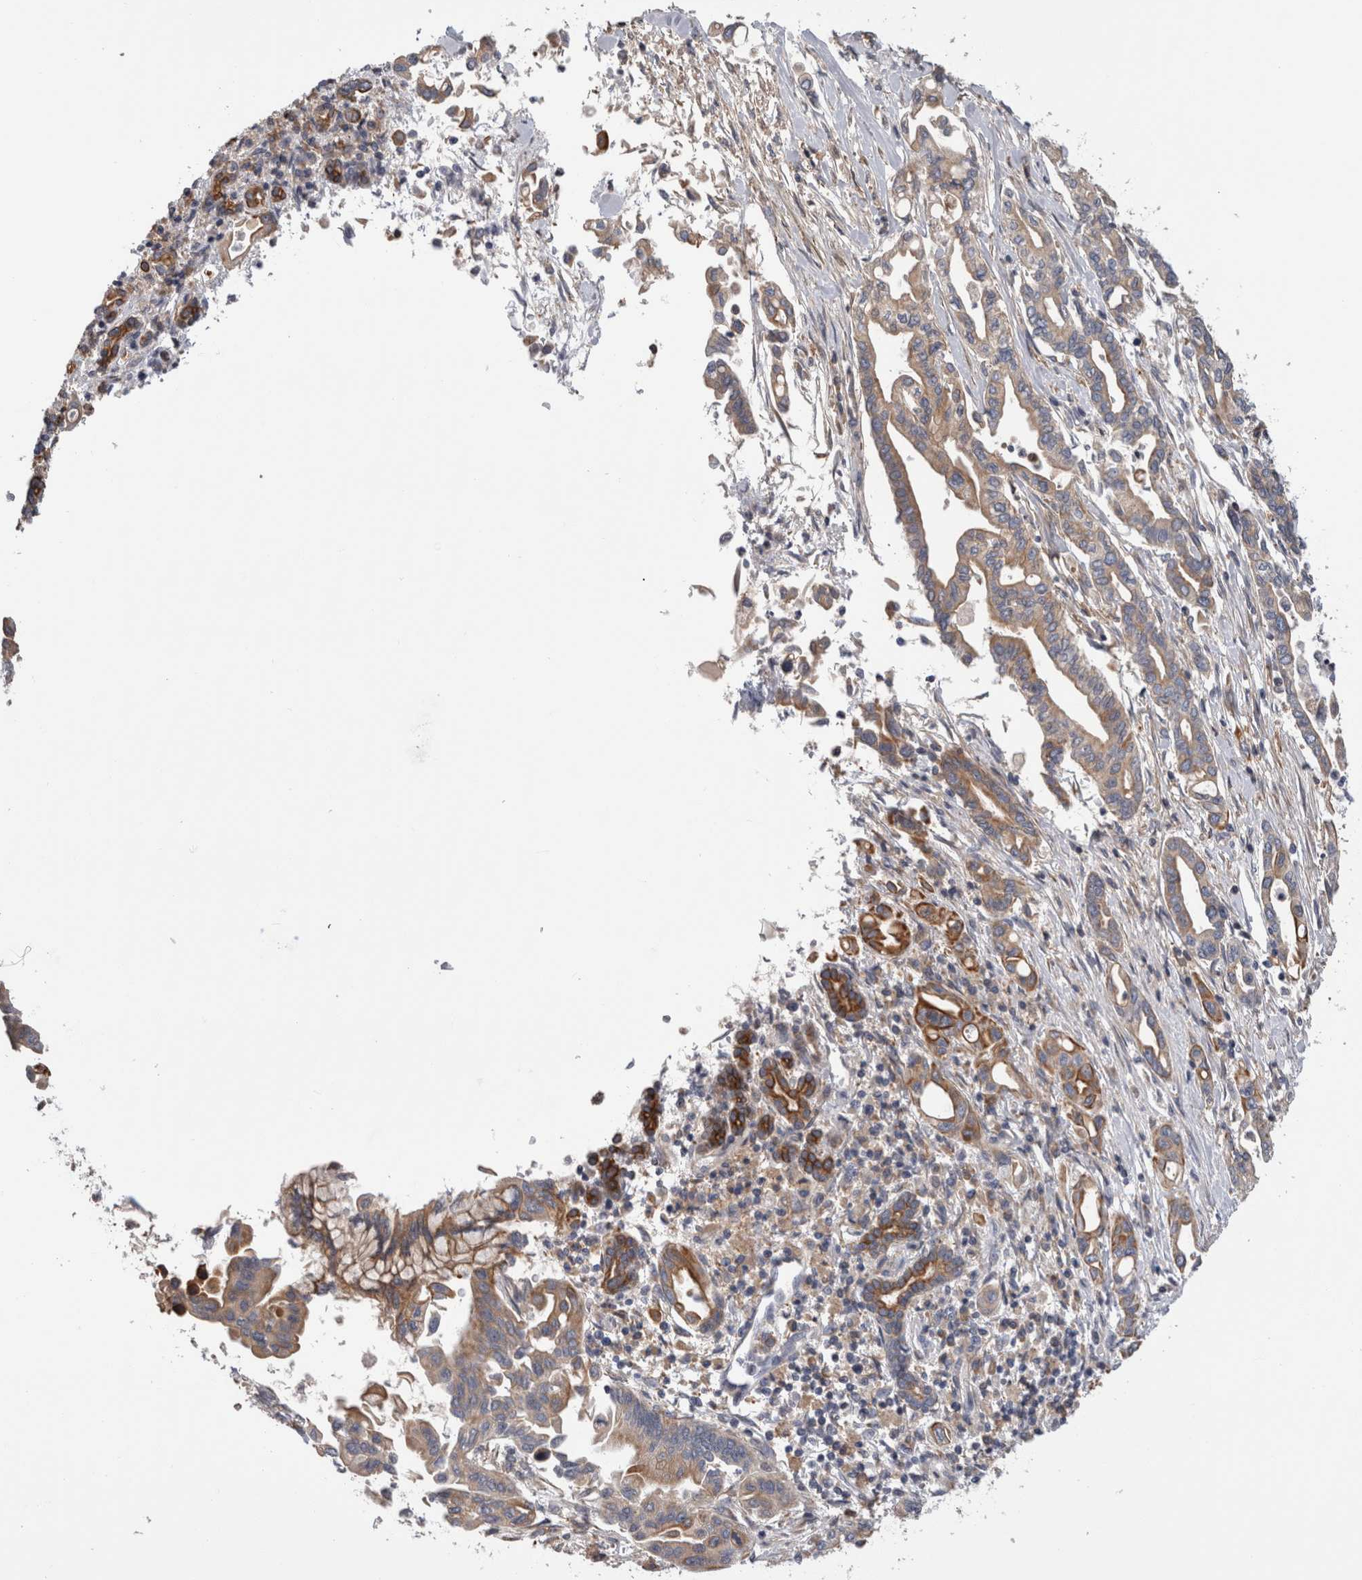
{"staining": {"intensity": "moderate", "quantity": ">75%", "location": "cytoplasmic/membranous"}, "tissue": "pancreatic cancer", "cell_type": "Tumor cells", "image_type": "cancer", "snomed": [{"axis": "morphology", "description": "Adenocarcinoma, NOS"}, {"axis": "topography", "description": "Pancreas"}], "caption": "Moderate cytoplasmic/membranous protein expression is present in approximately >75% of tumor cells in pancreatic cancer. The staining was performed using DAB (3,3'-diaminobenzidine) to visualize the protein expression in brown, while the nuclei were stained in blue with hematoxylin (Magnification: 20x).", "gene": "SMAP2", "patient": {"sex": "female", "age": 57}}